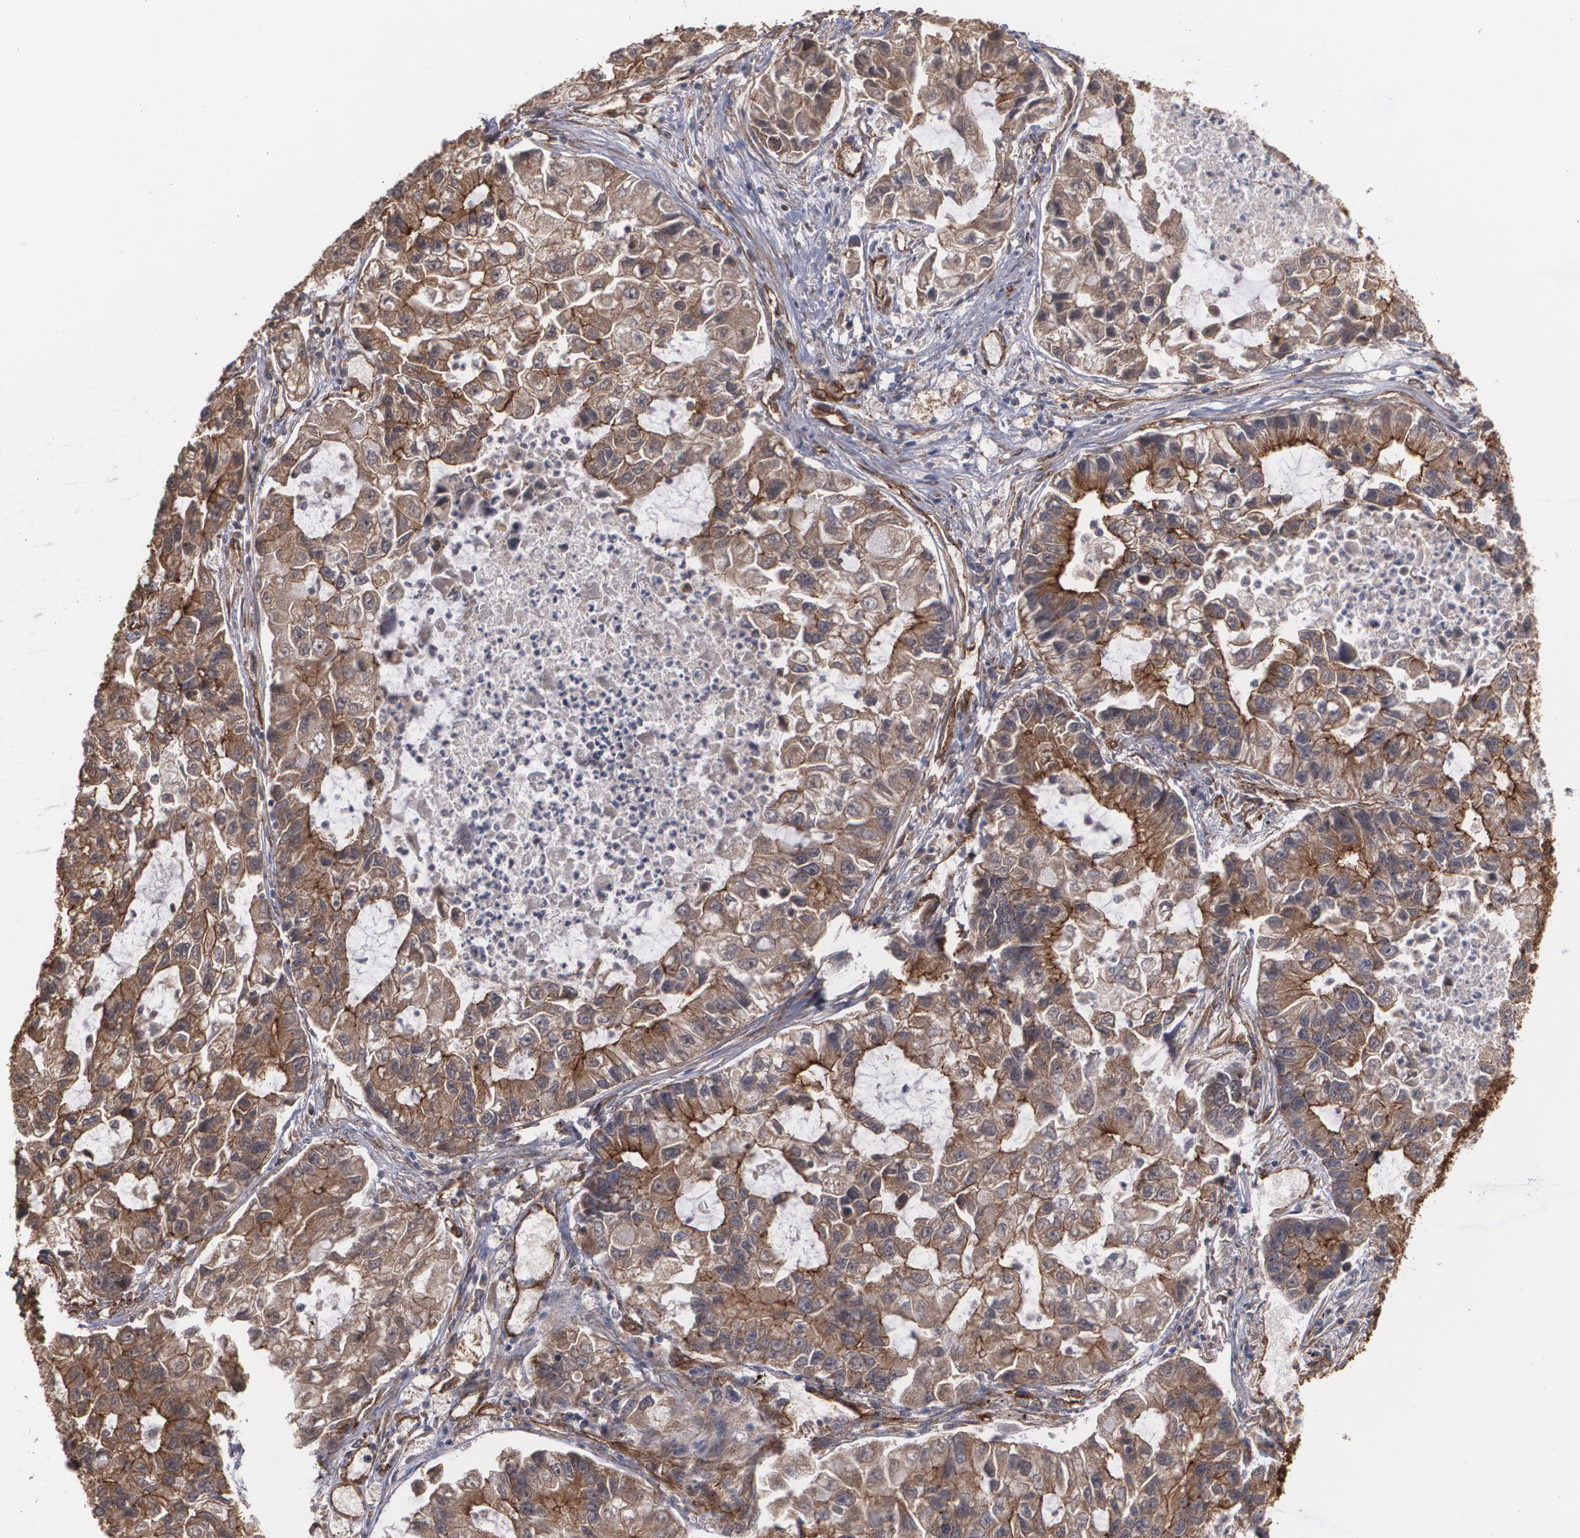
{"staining": {"intensity": "moderate", "quantity": ">75%", "location": "cytoplasmic/membranous"}, "tissue": "lung cancer", "cell_type": "Tumor cells", "image_type": "cancer", "snomed": [{"axis": "morphology", "description": "Adenocarcinoma, NOS"}, {"axis": "topography", "description": "Lung"}], "caption": "Brown immunohistochemical staining in human lung adenocarcinoma exhibits moderate cytoplasmic/membranous positivity in approximately >75% of tumor cells.", "gene": "TJP1", "patient": {"sex": "female", "age": 51}}